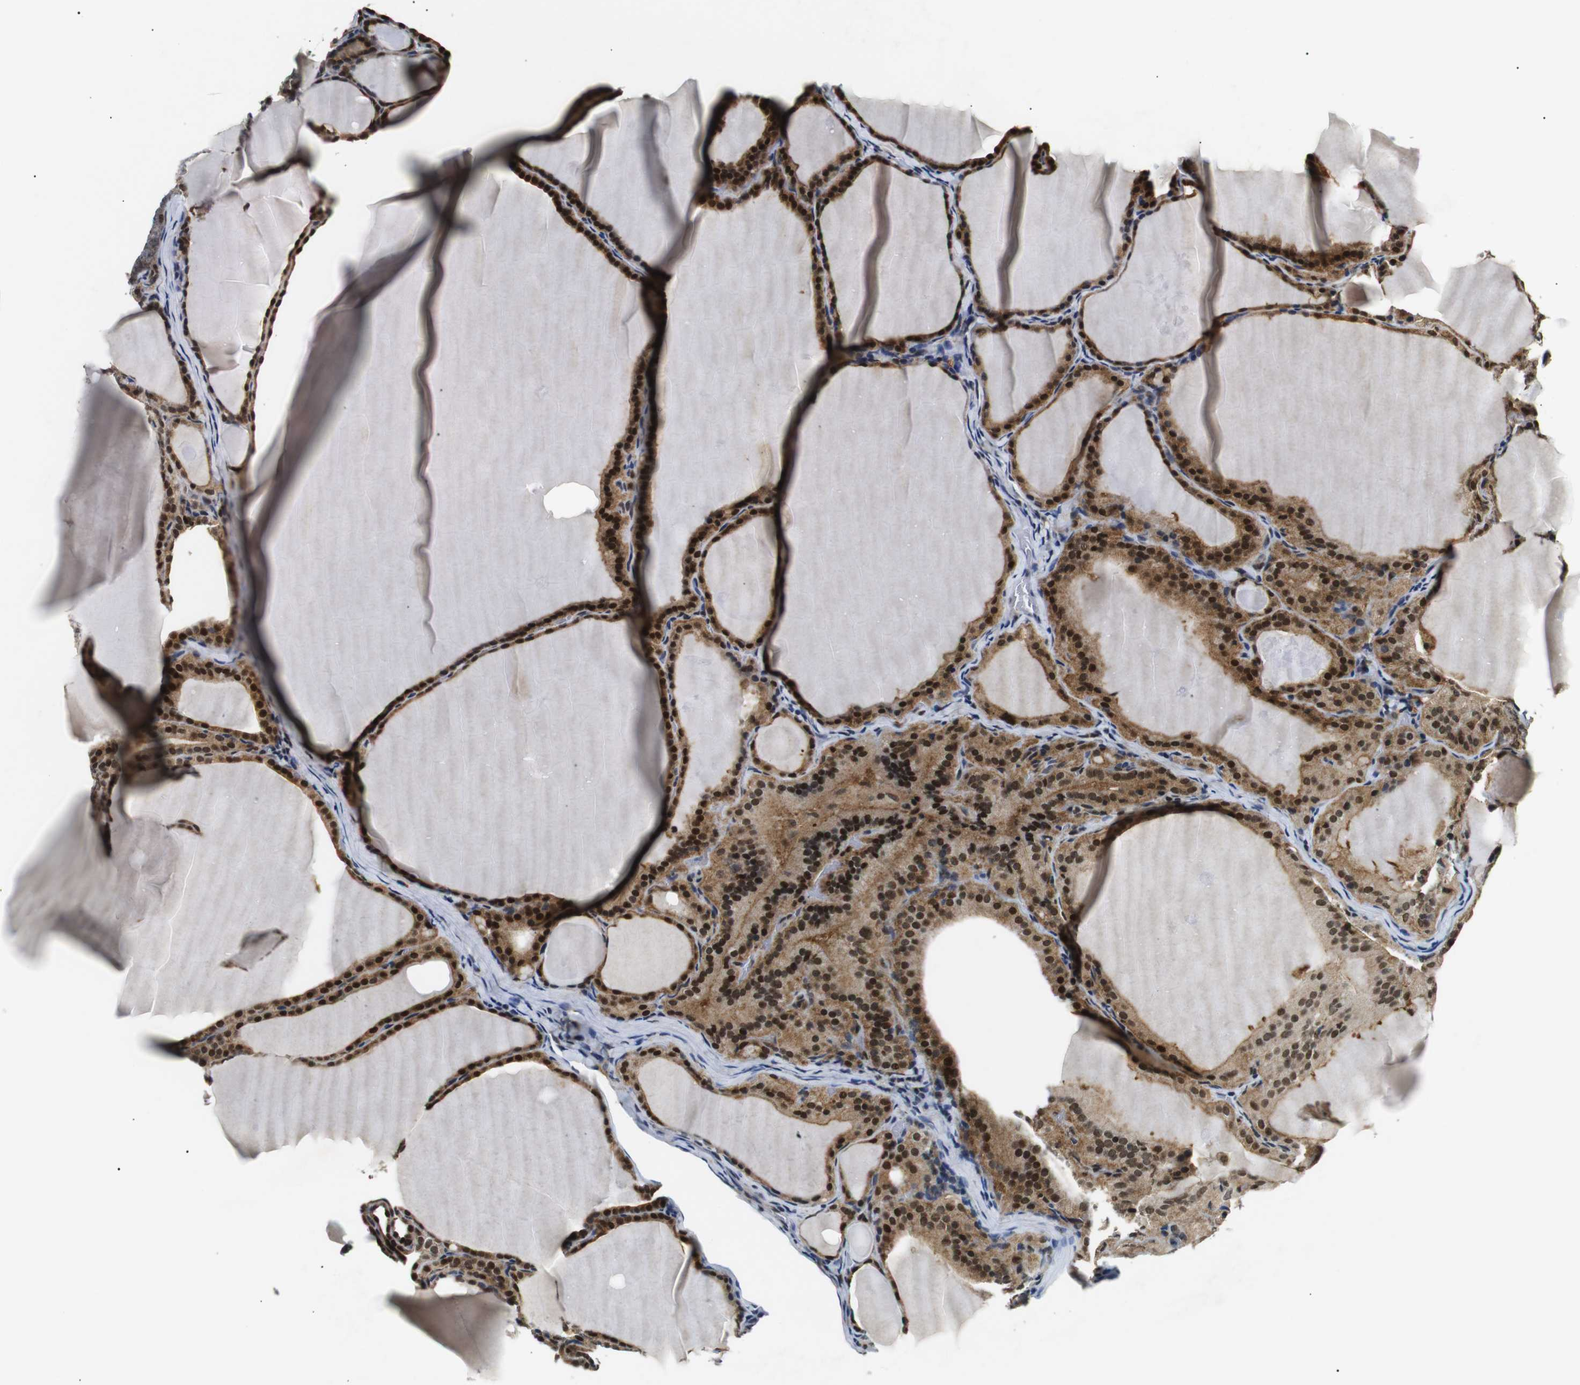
{"staining": {"intensity": "moderate", "quantity": ">75%", "location": "cytoplasmic/membranous,nuclear"}, "tissue": "thyroid cancer", "cell_type": "Tumor cells", "image_type": "cancer", "snomed": [{"axis": "morphology", "description": "Papillary adenocarcinoma, NOS"}, {"axis": "topography", "description": "Thyroid gland"}], "caption": "Protein analysis of thyroid cancer tissue shows moderate cytoplasmic/membranous and nuclear positivity in approximately >75% of tumor cells.", "gene": "SKP1", "patient": {"sex": "female", "age": 42}}